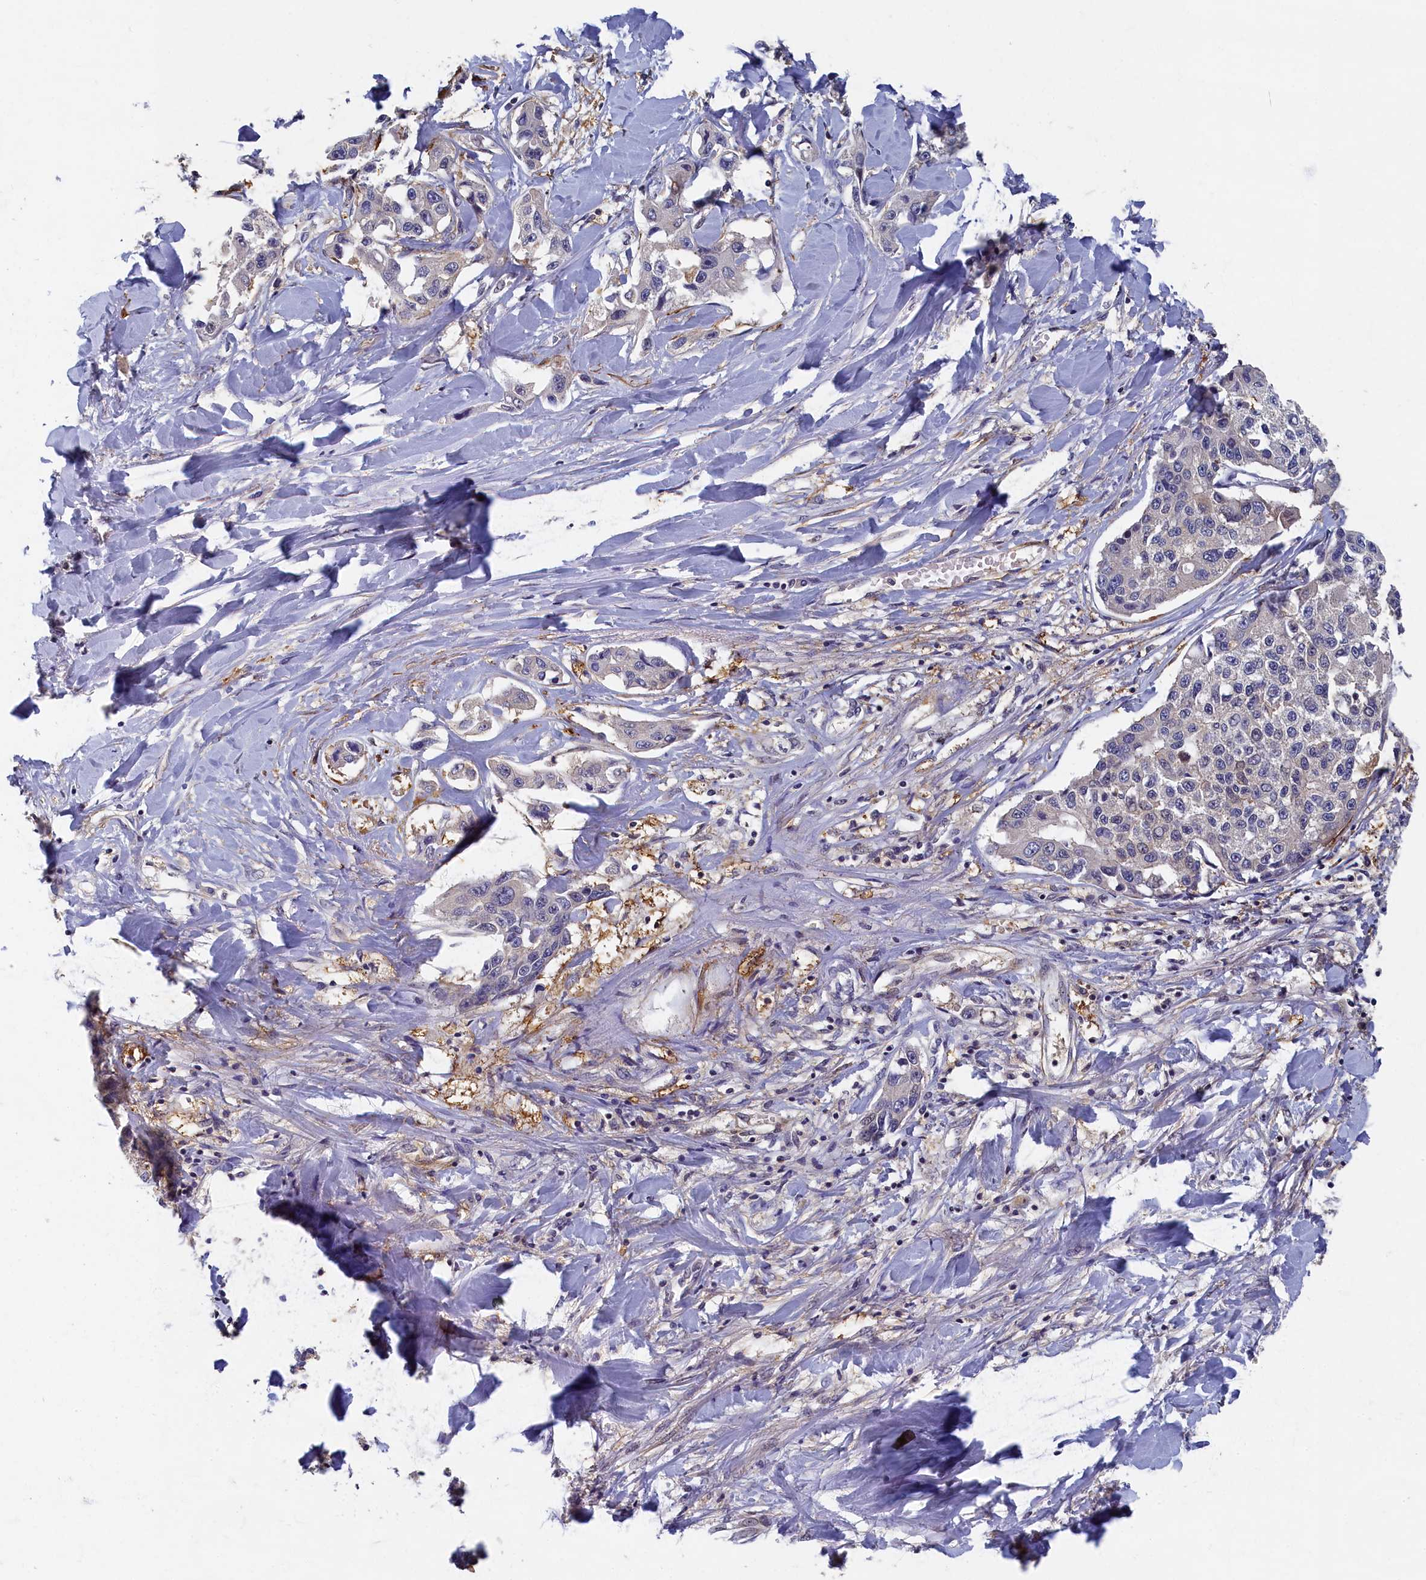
{"staining": {"intensity": "negative", "quantity": "none", "location": "none"}, "tissue": "liver cancer", "cell_type": "Tumor cells", "image_type": "cancer", "snomed": [{"axis": "morphology", "description": "Cholangiocarcinoma"}, {"axis": "topography", "description": "Liver"}], "caption": "Photomicrograph shows no significant protein staining in tumor cells of liver cancer (cholangiocarcinoma). Nuclei are stained in blue.", "gene": "TBCB", "patient": {"sex": "male", "age": 59}}